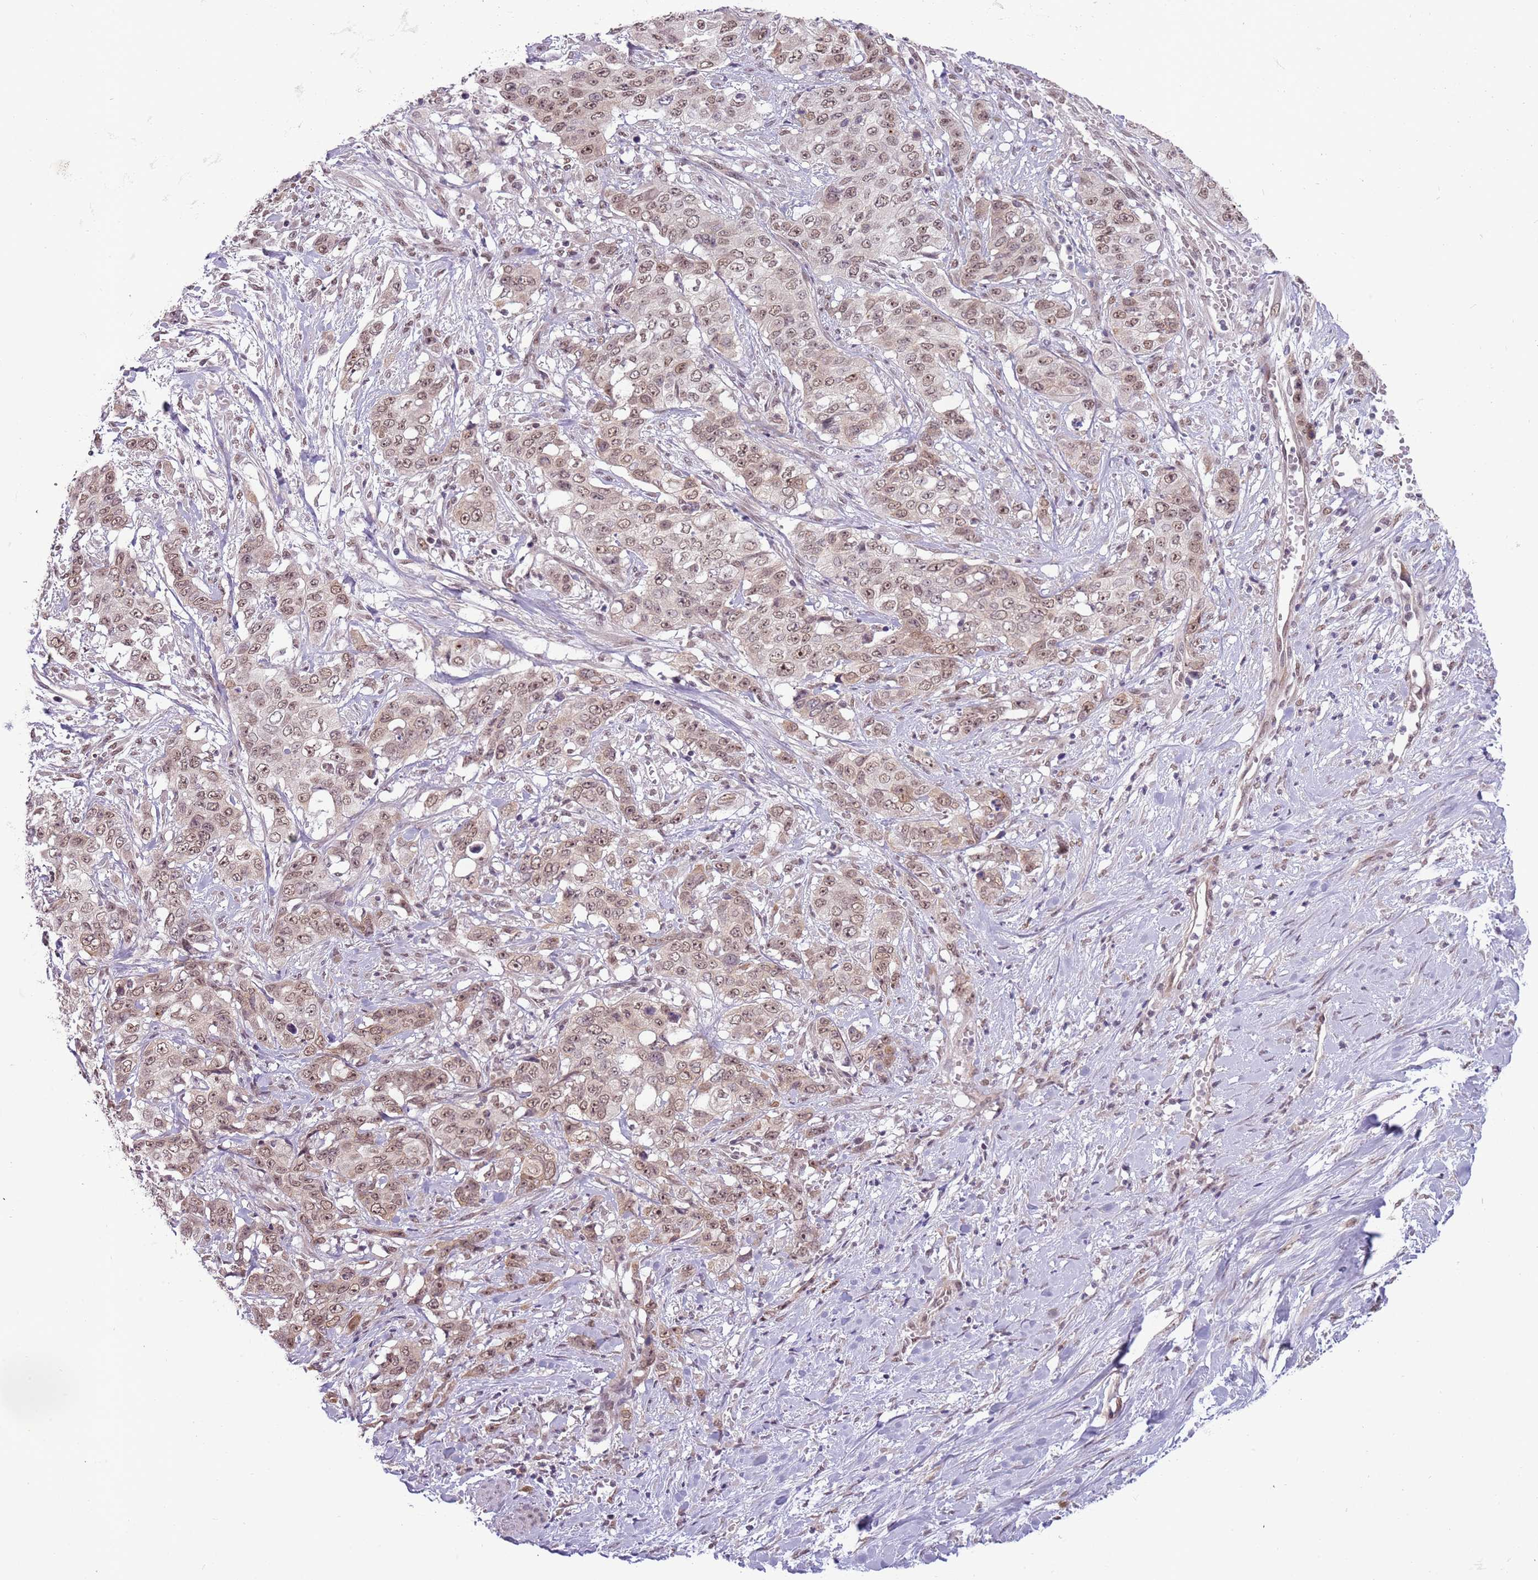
{"staining": {"intensity": "weak", "quantity": ">75%", "location": "nuclear"}, "tissue": "stomach cancer", "cell_type": "Tumor cells", "image_type": "cancer", "snomed": [{"axis": "morphology", "description": "Adenocarcinoma, NOS"}, {"axis": "topography", "description": "Stomach, upper"}], "caption": "Stomach cancer stained with DAB immunohistochemistry (IHC) demonstrates low levels of weak nuclear expression in about >75% of tumor cells. (DAB = brown stain, brightfield microscopy at high magnification).", "gene": "FAM120AOS", "patient": {"sex": "male", "age": 62}}